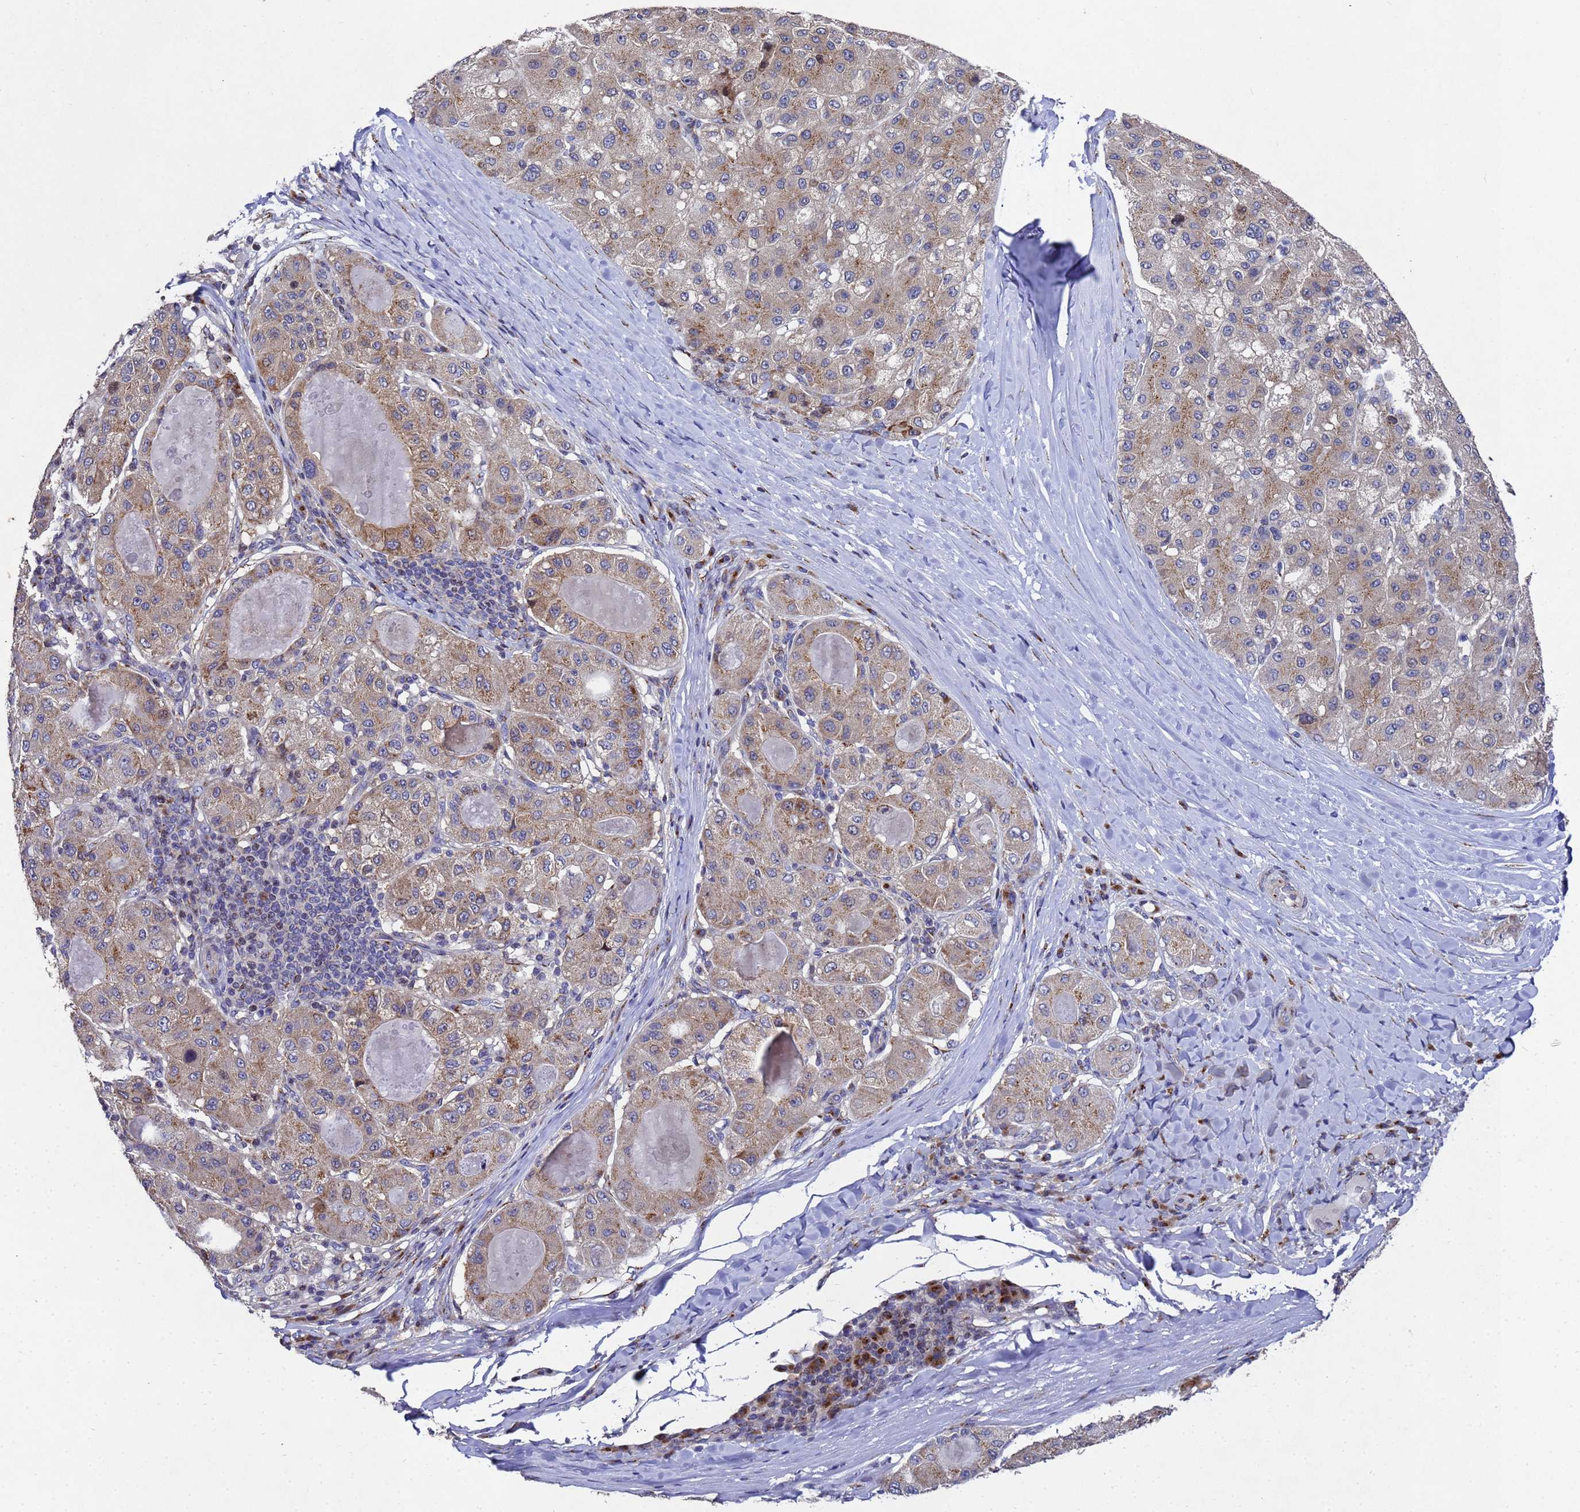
{"staining": {"intensity": "weak", "quantity": ">75%", "location": "cytoplasmic/membranous"}, "tissue": "liver cancer", "cell_type": "Tumor cells", "image_type": "cancer", "snomed": [{"axis": "morphology", "description": "Carcinoma, Hepatocellular, NOS"}, {"axis": "topography", "description": "Liver"}], "caption": "Protein positivity by IHC displays weak cytoplasmic/membranous staining in about >75% of tumor cells in hepatocellular carcinoma (liver).", "gene": "NSUN6", "patient": {"sex": "male", "age": 80}}